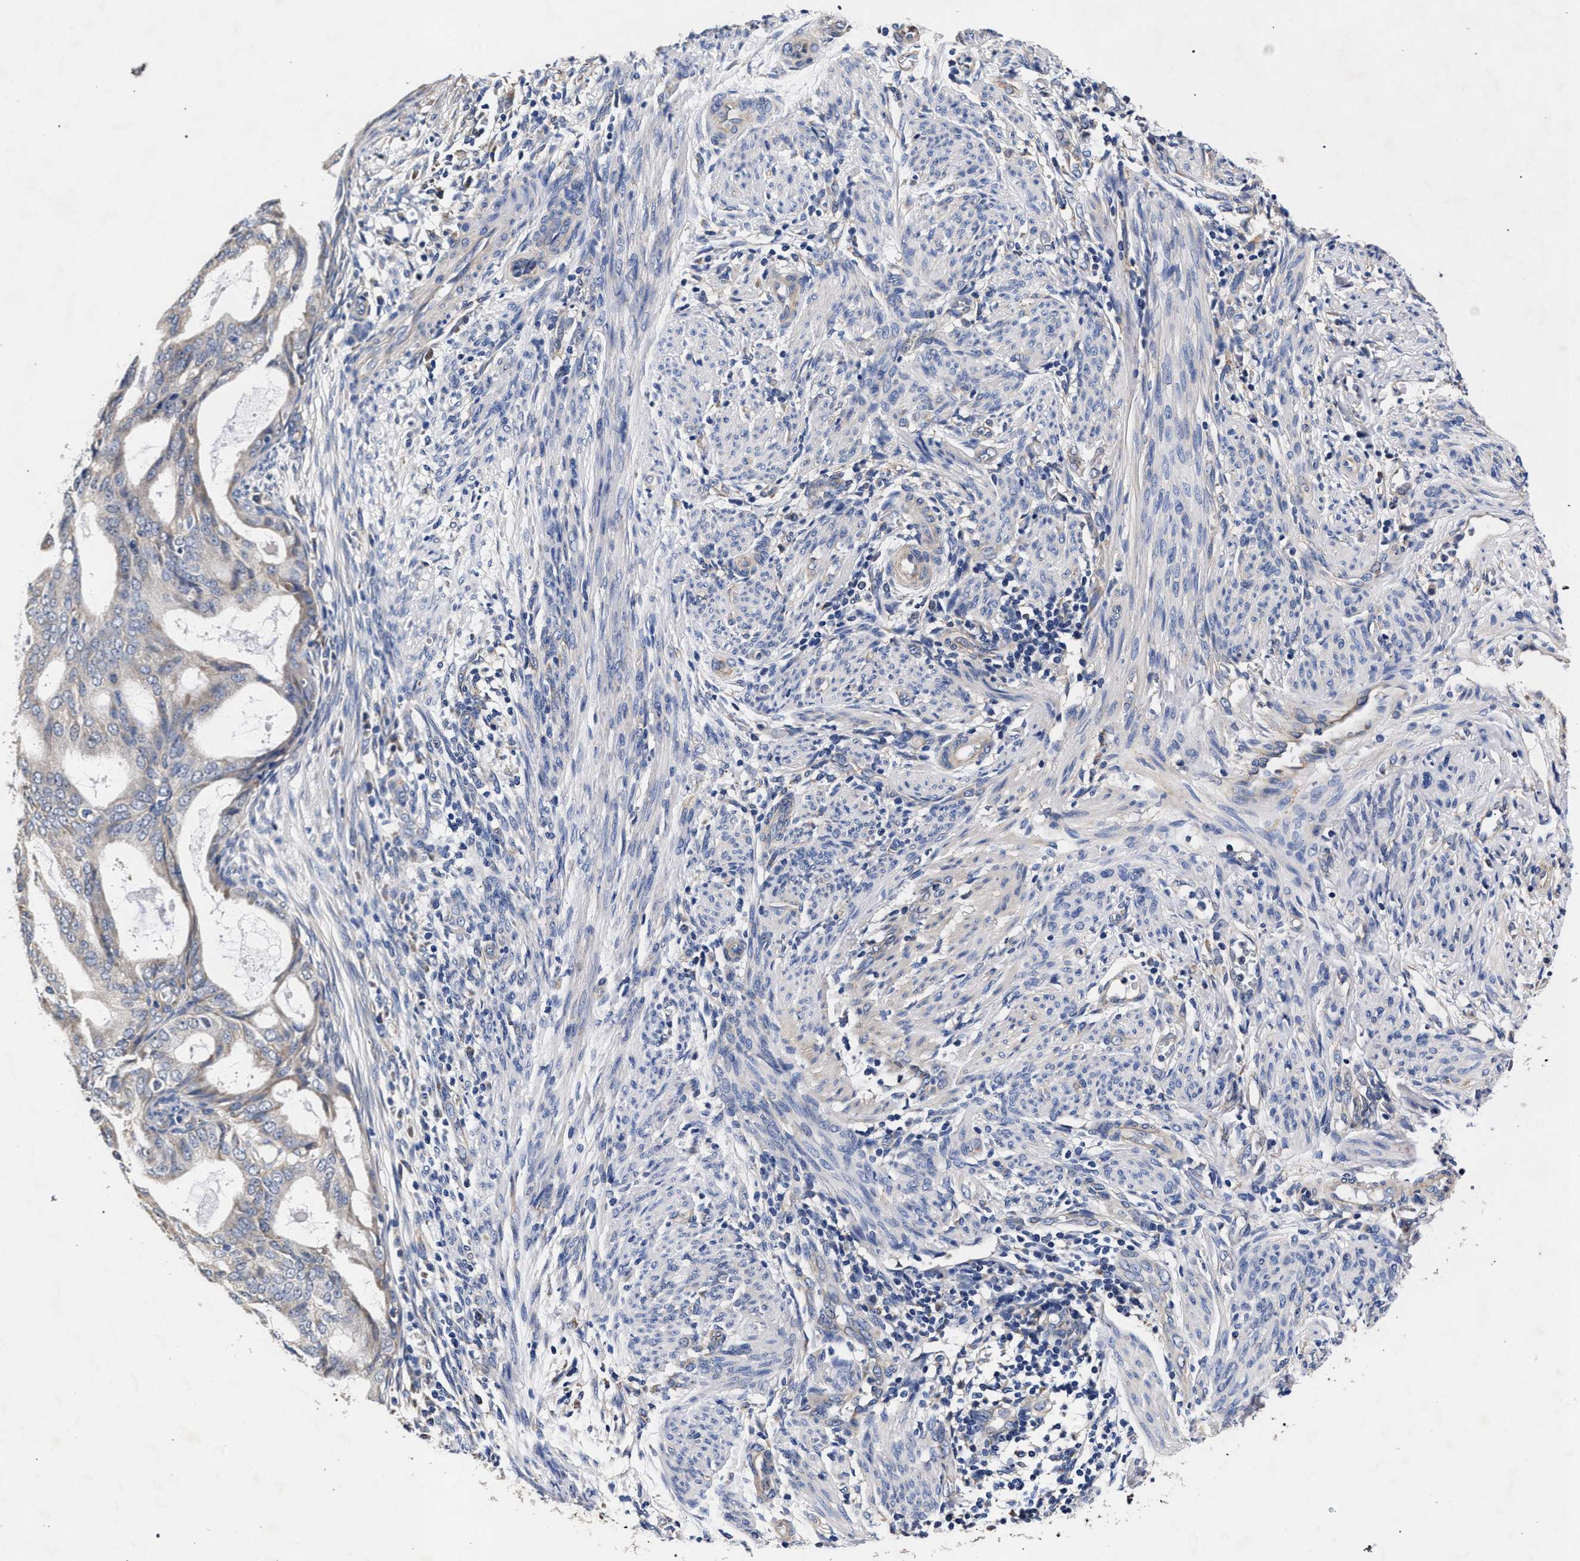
{"staining": {"intensity": "weak", "quantity": "<25%", "location": "cytoplasmic/membranous"}, "tissue": "endometrial cancer", "cell_type": "Tumor cells", "image_type": "cancer", "snomed": [{"axis": "morphology", "description": "Adenocarcinoma, NOS"}, {"axis": "topography", "description": "Endometrium"}], "caption": "DAB (3,3'-diaminobenzidine) immunohistochemical staining of endometrial adenocarcinoma shows no significant positivity in tumor cells.", "gene": "CFAP95", "patient": {"sex": "female", "age": 58}}